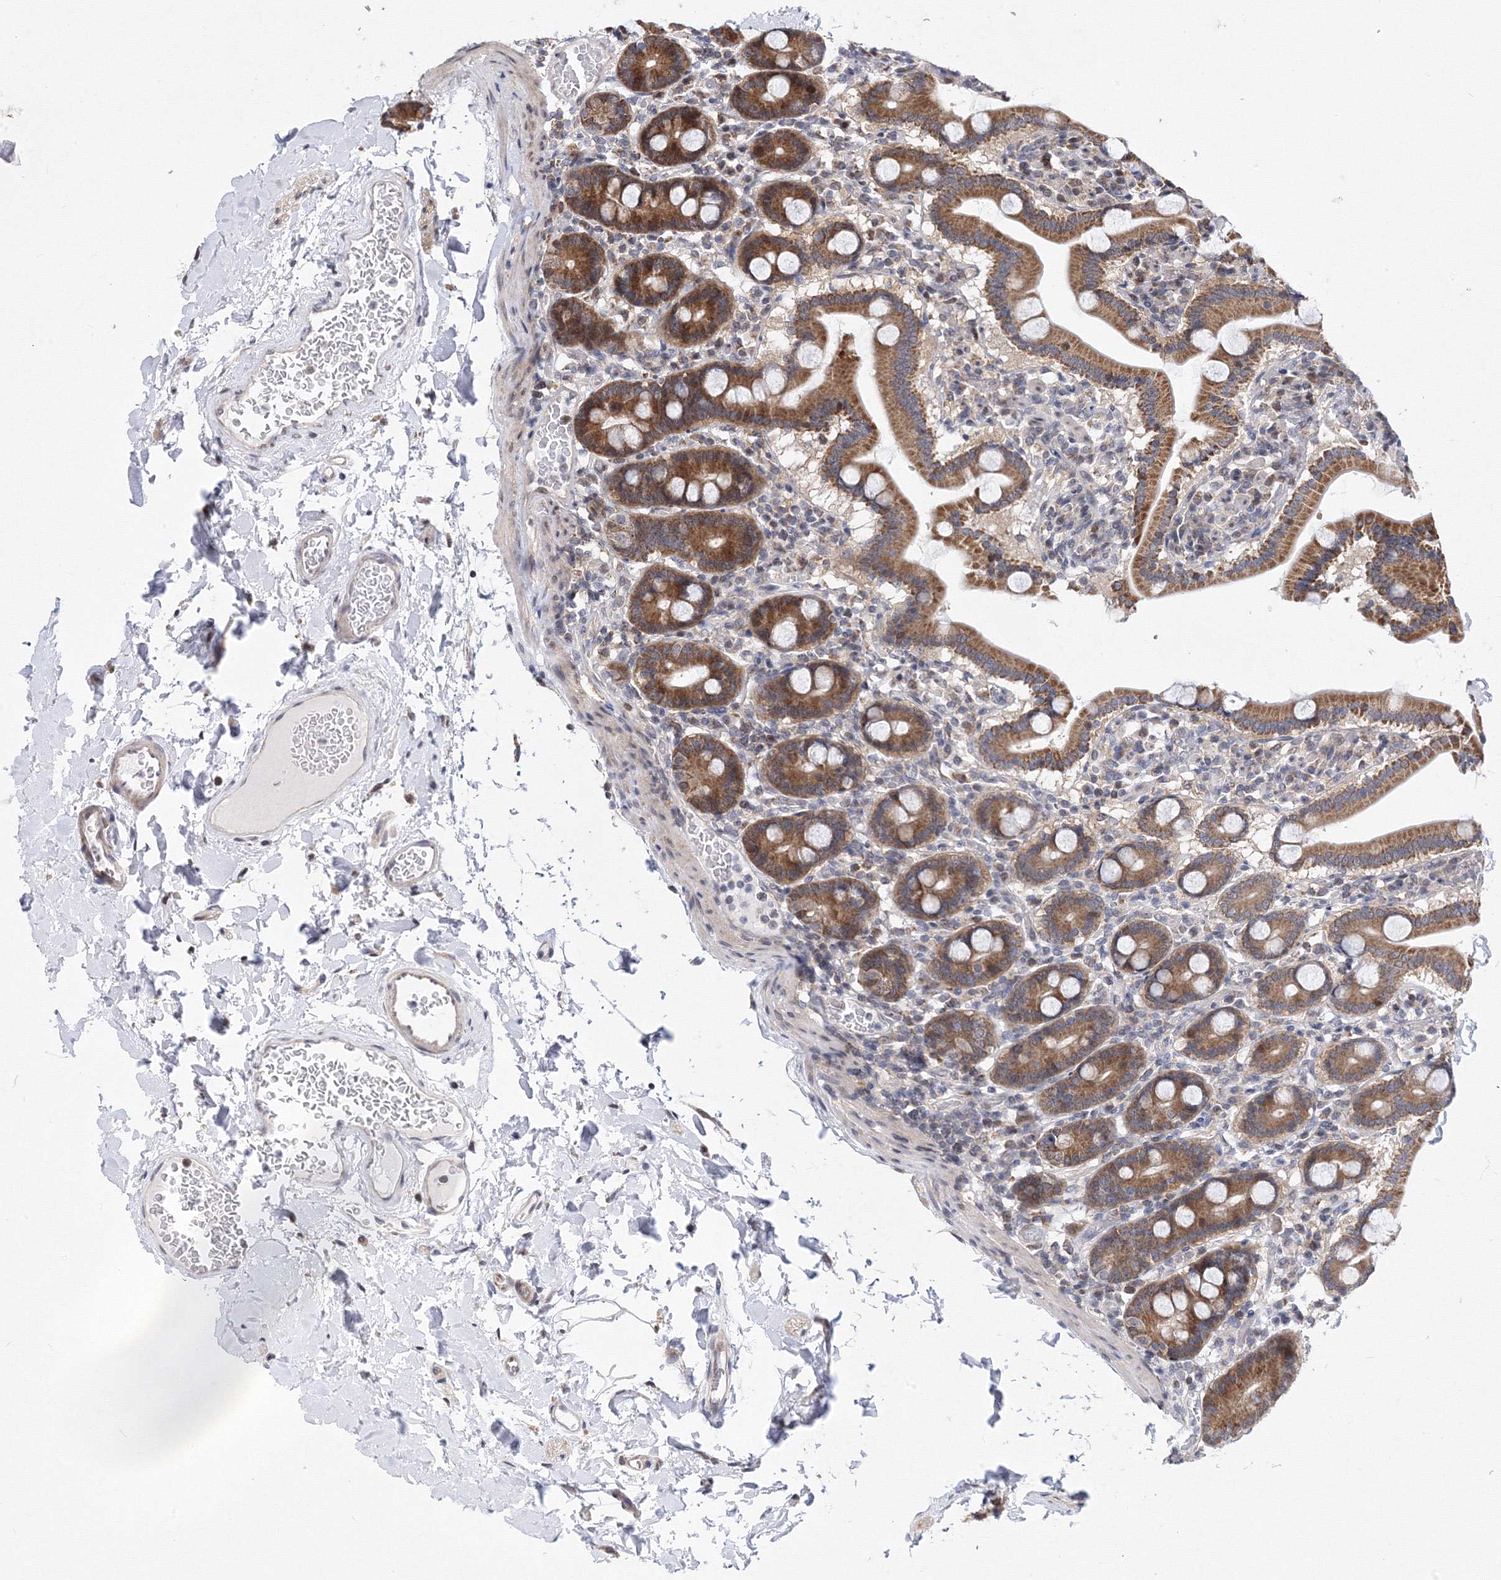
{"staining": {"intensity": "moderate", "quantity": ">75%", "location": "cytoplasmic/membranous"}, "tissue": "duodenum", "cell_type": "Glandular cells", "image_type": "normal", "snomed": [{"axis": "morphology", "description": "Normal tissue, NOS"}, {"axis": "topography", "description": "Duodenum"}], "caption": "A brown stain labels moderate cytoplasmic/membranous positivity of a protein in glandular cells of normal duodenum. (DAB (3,3'-diaminobenzidine) IHC, brown staining for protein, blue staining for nuclei).", "gene": "GPN1", "patient": {"sex": "male", "age": 55}}